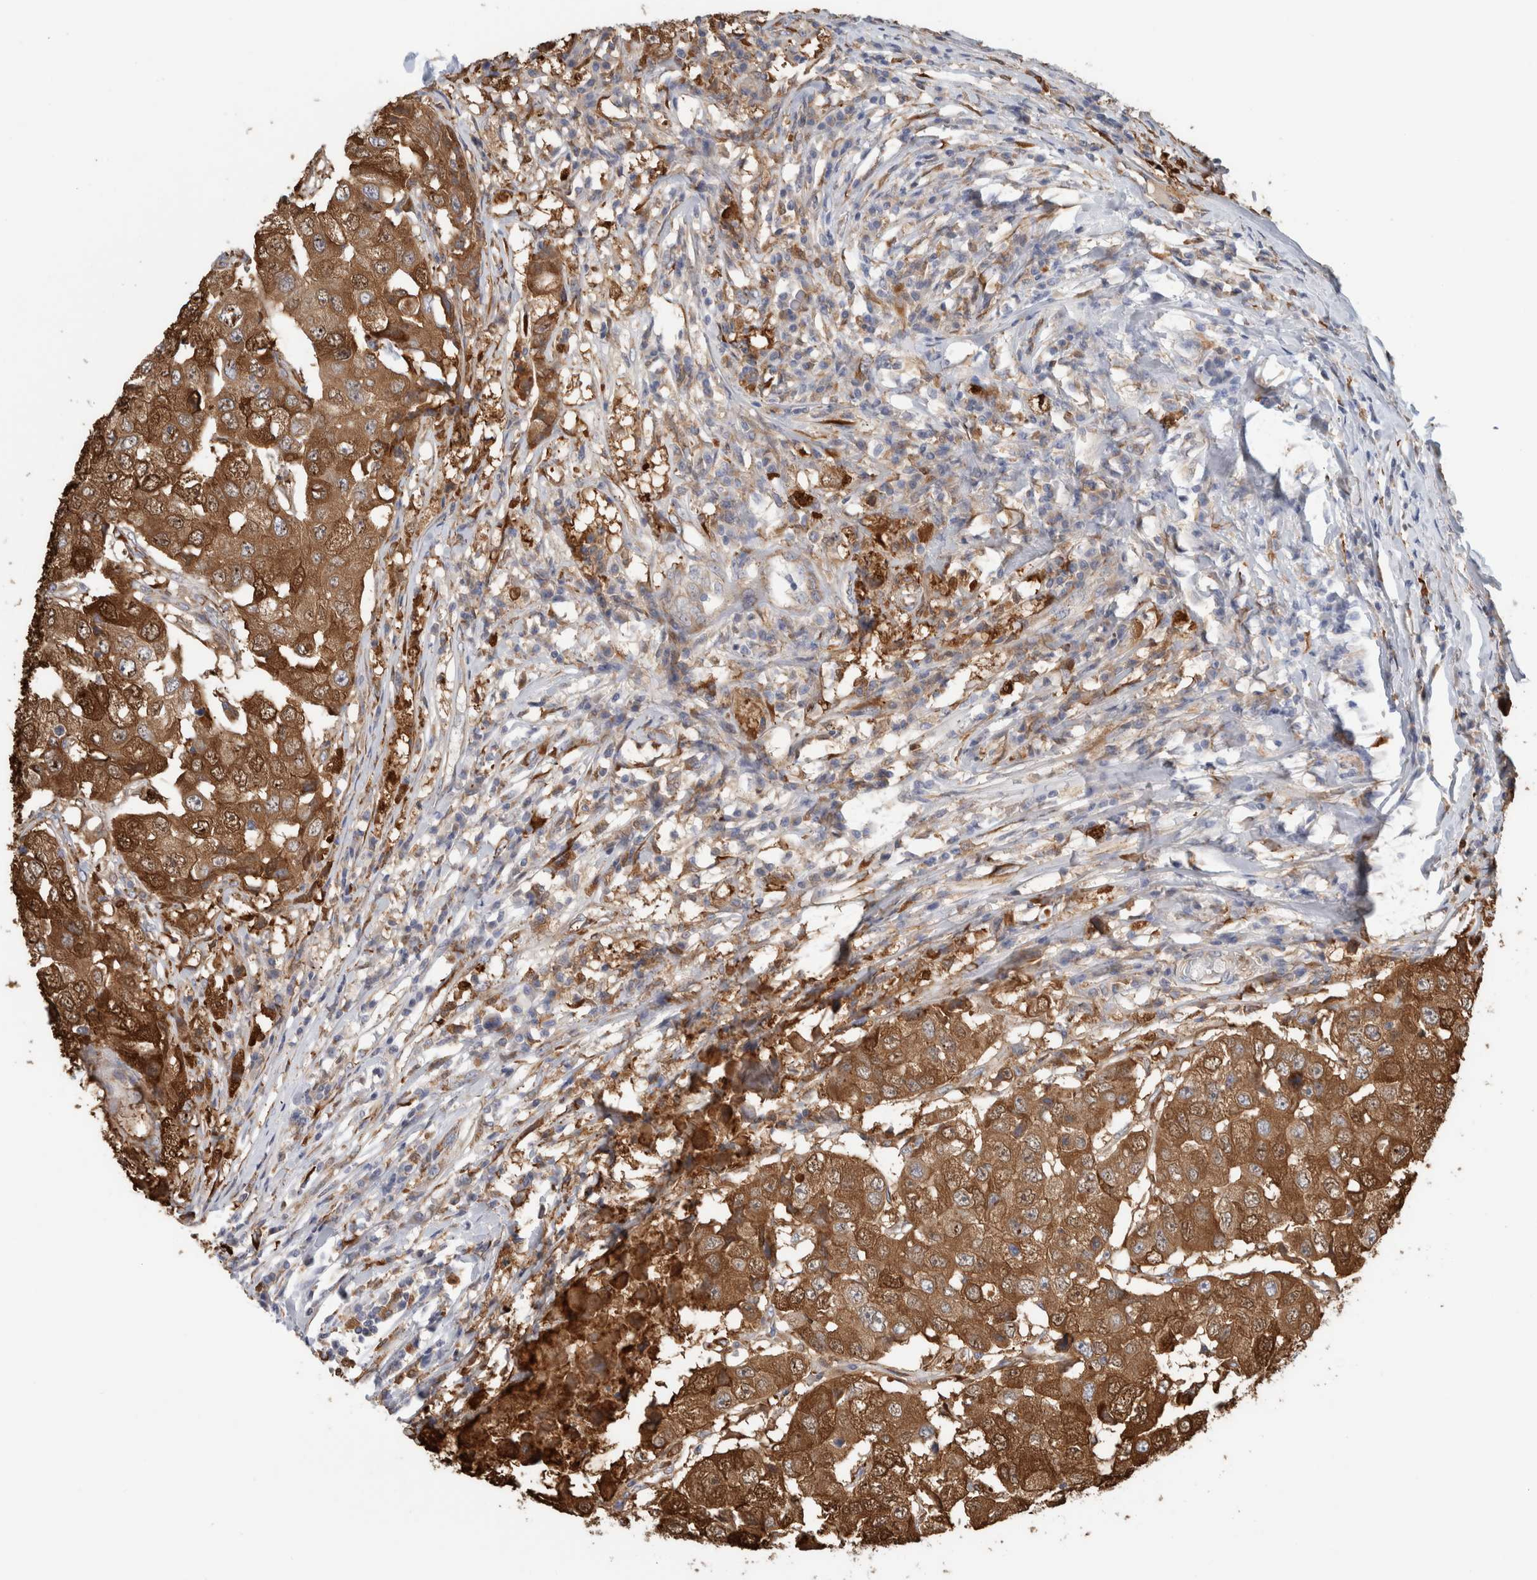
{"staining": {"intensity": "moderate", "quantity": ">75%", "location": "cytoplasmic/membranous,nuclear"}, "tissue": "breast cancer", "cell_type": "Tumor cells", "image_type": "cancer", "snomed": [{"axis": "morphology", "description": "Duct carcinoma"}, {"axis": "topography", "description": "Breast"}], "caption": "DAB immunohistochemical staining of human intraductal carcinoma (breast) exhibits moderate cytoplasmic/membranous and nuclear protein positivity in about >75% of tumor cells.", "gene": "P4HA1", "patient": {"sex": "female", "age": 27}}